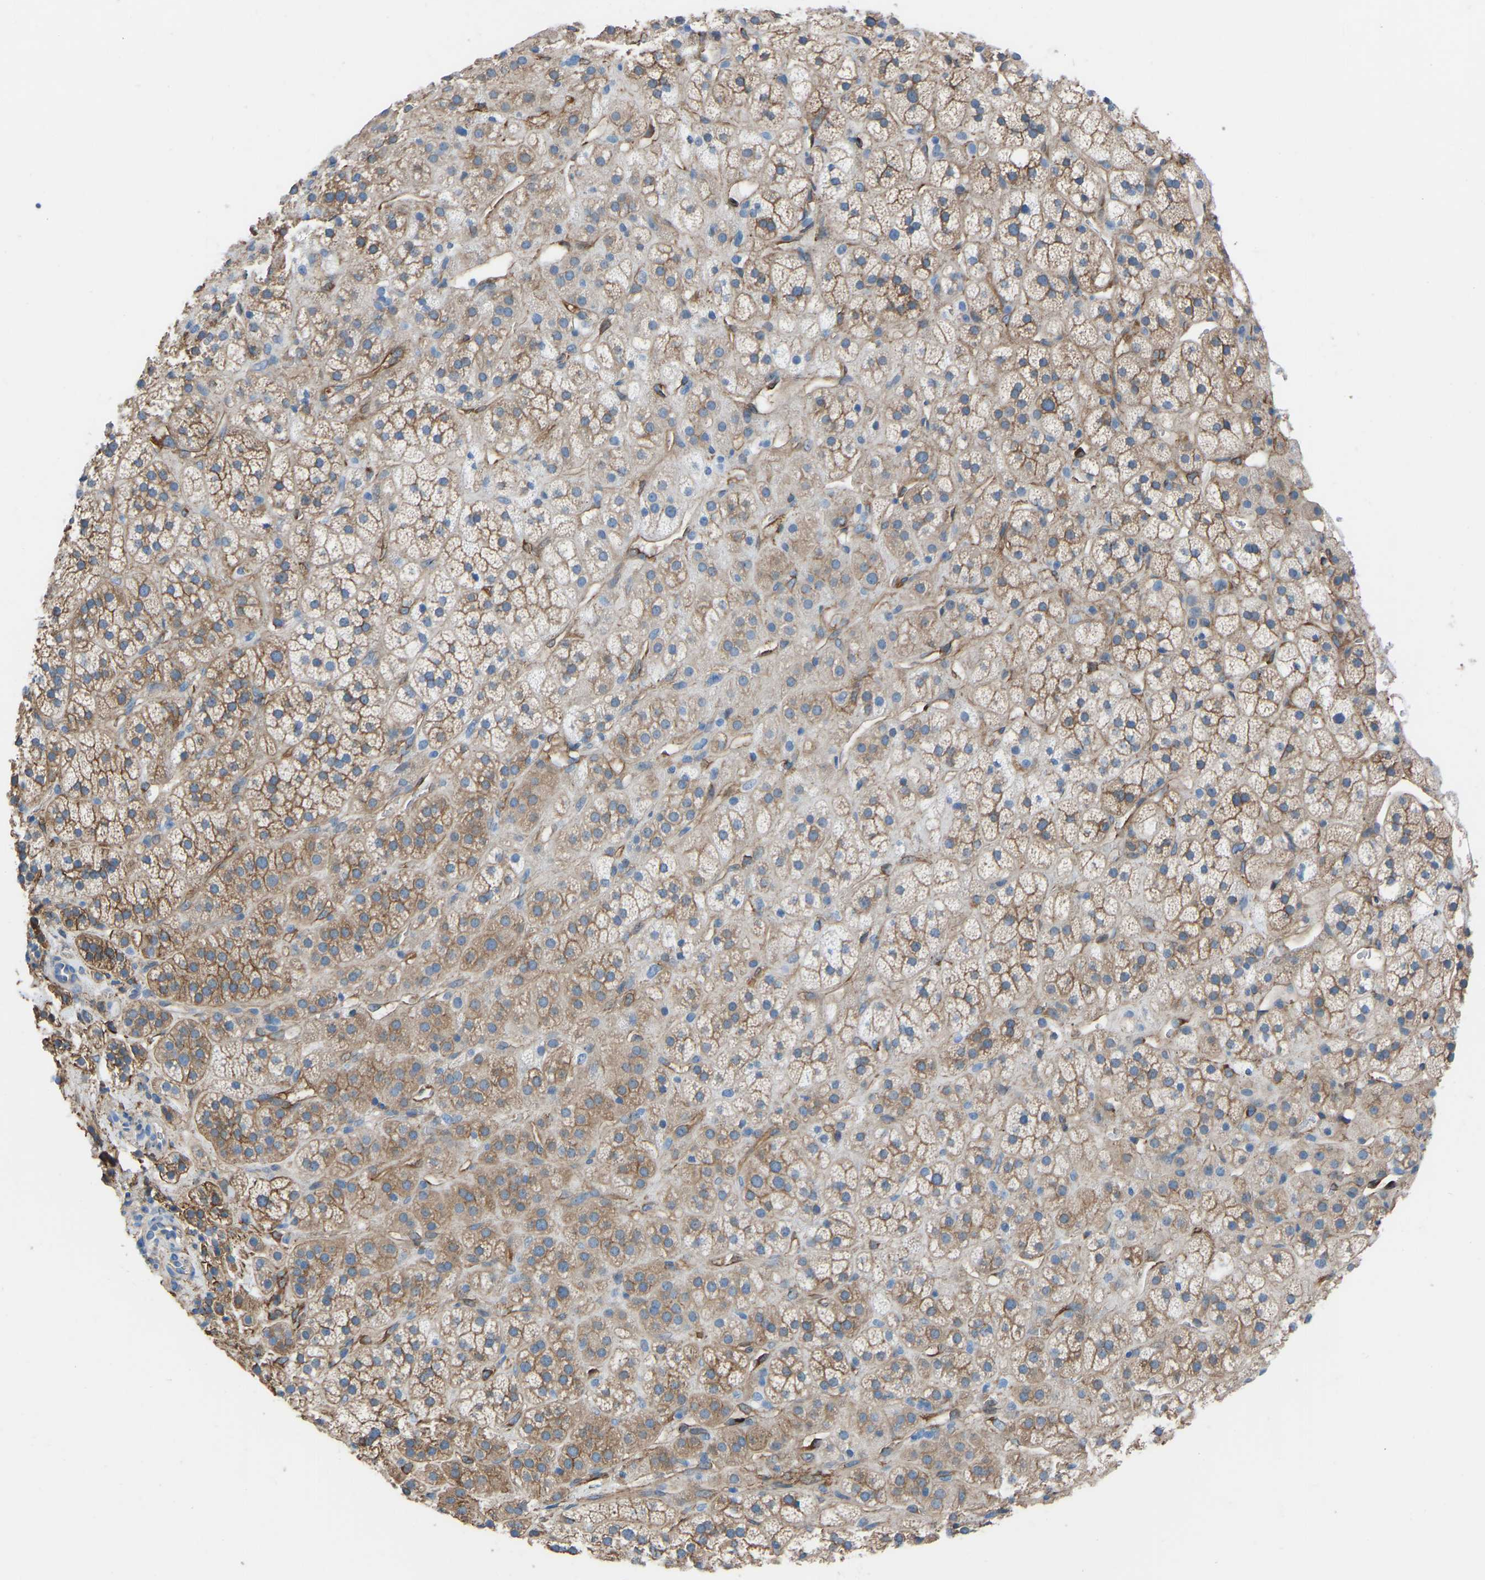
{"staining": {"intensity": "moderate", "quantity": ">75%", "location": "cytoplasmic/membranous"}, "tissue": "adrenal gland", "cell_type": "Glandular cells", "image_type": "normal", "snomed": [{"axis": "morphology", "description": "Normal tissue, NOS"}, {"axis": "topography", "description": "Adrenal gland"}], "caption": "The image shows staining of normal adrenal gland, revealing moderate cytoplasmic/membranous protein positivity (brown color) within glandular cells.", "gene": "MYH10", "patient": {"sex": "male", "age": 56}}